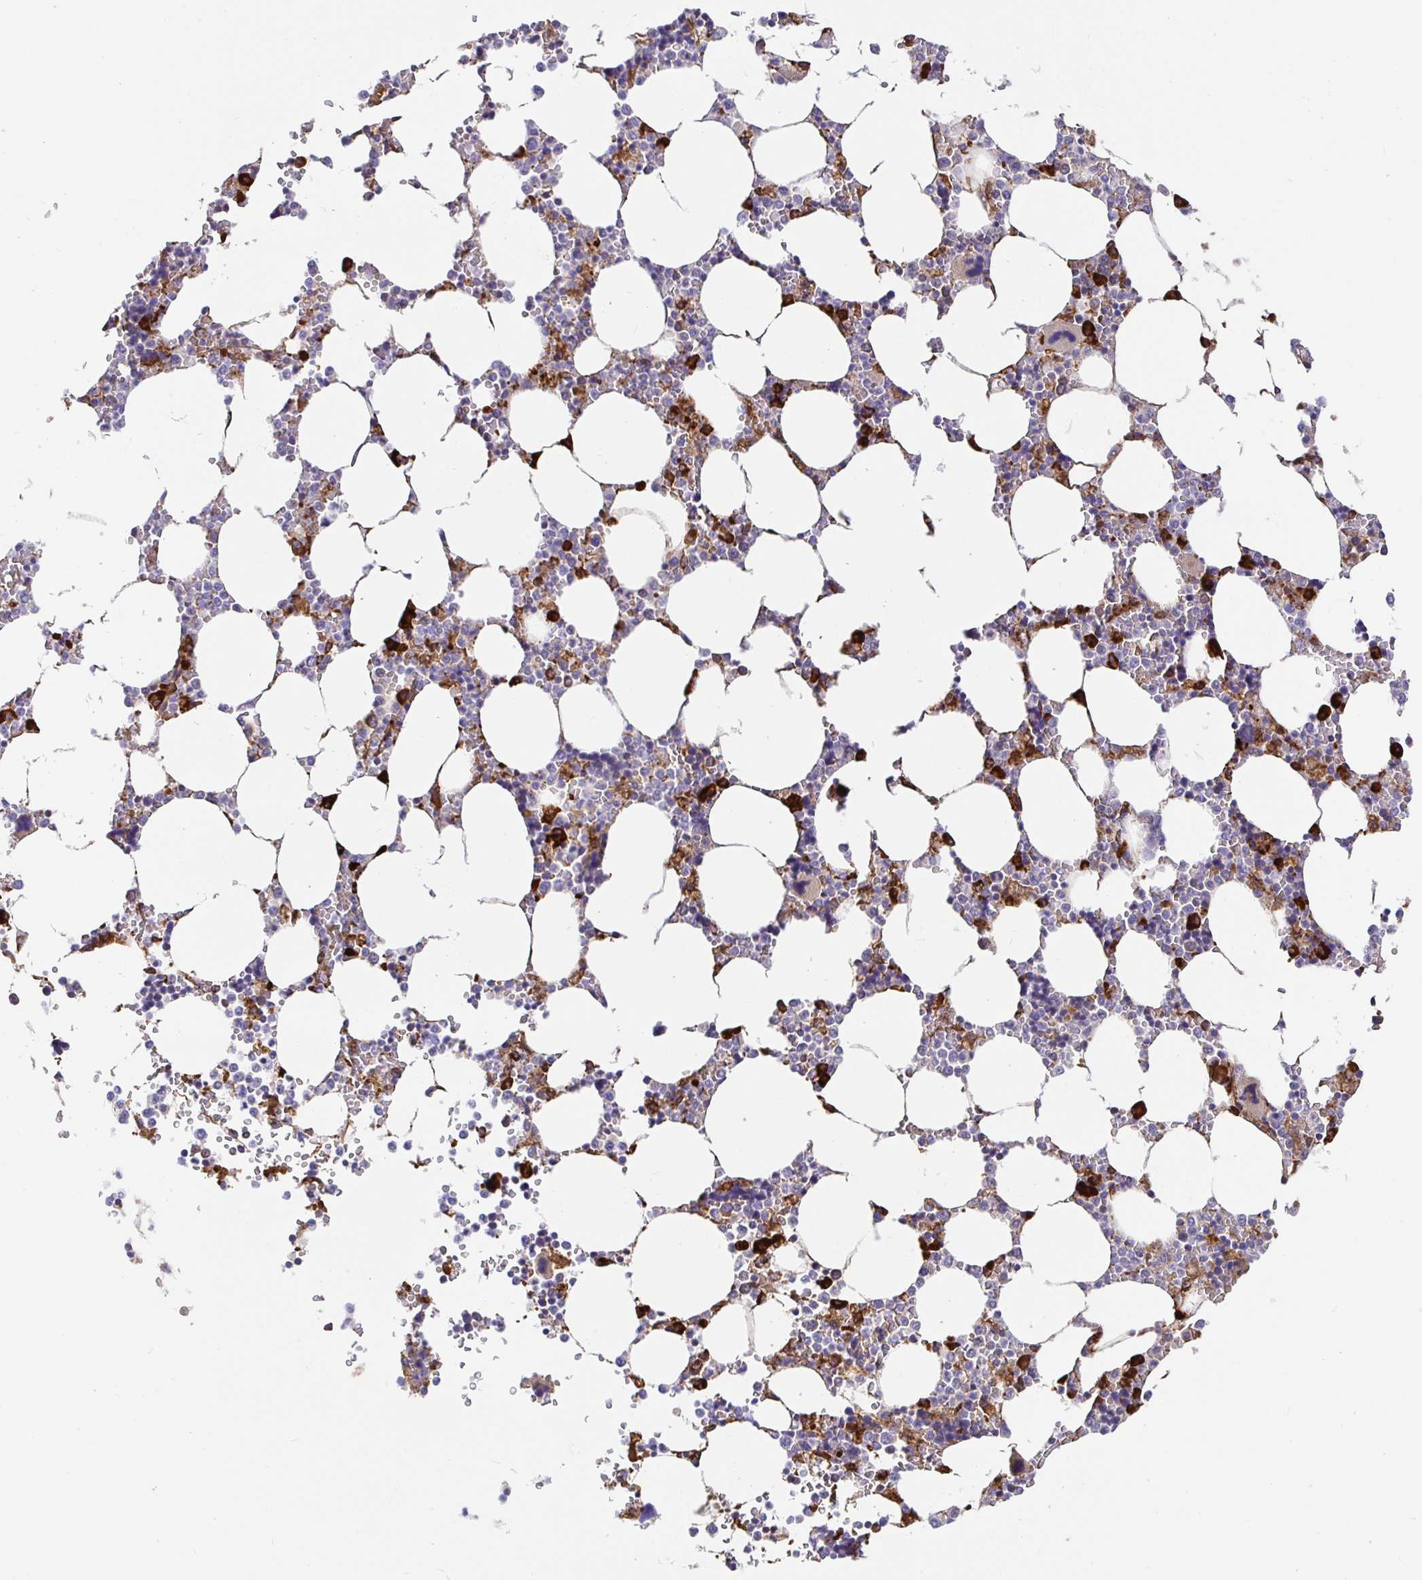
{"staining": {"intensity": "strong", "quantity": "<25%", "location": "cytoplasmic/membranous"}, "tissue": "bone marrow", "cell_type": "Hematopoietic cells", "image_type": "normal", "snomed": [{"axis": "morphology", "description": "Normal tissue, NOS"}, {"axis": "topography", "description": "Bone marrow"}], "caption": "A high-resolution micrograph shows immunohistochemistry staining of unremarkable bone marrow, which demonstrates strong cytoplasmic/membranous expression in about <25% of hematopoietic cells. Nuclei are stained in blue.", "gene": "MAOA", "patient": {"sex": "male", "age": 64}}